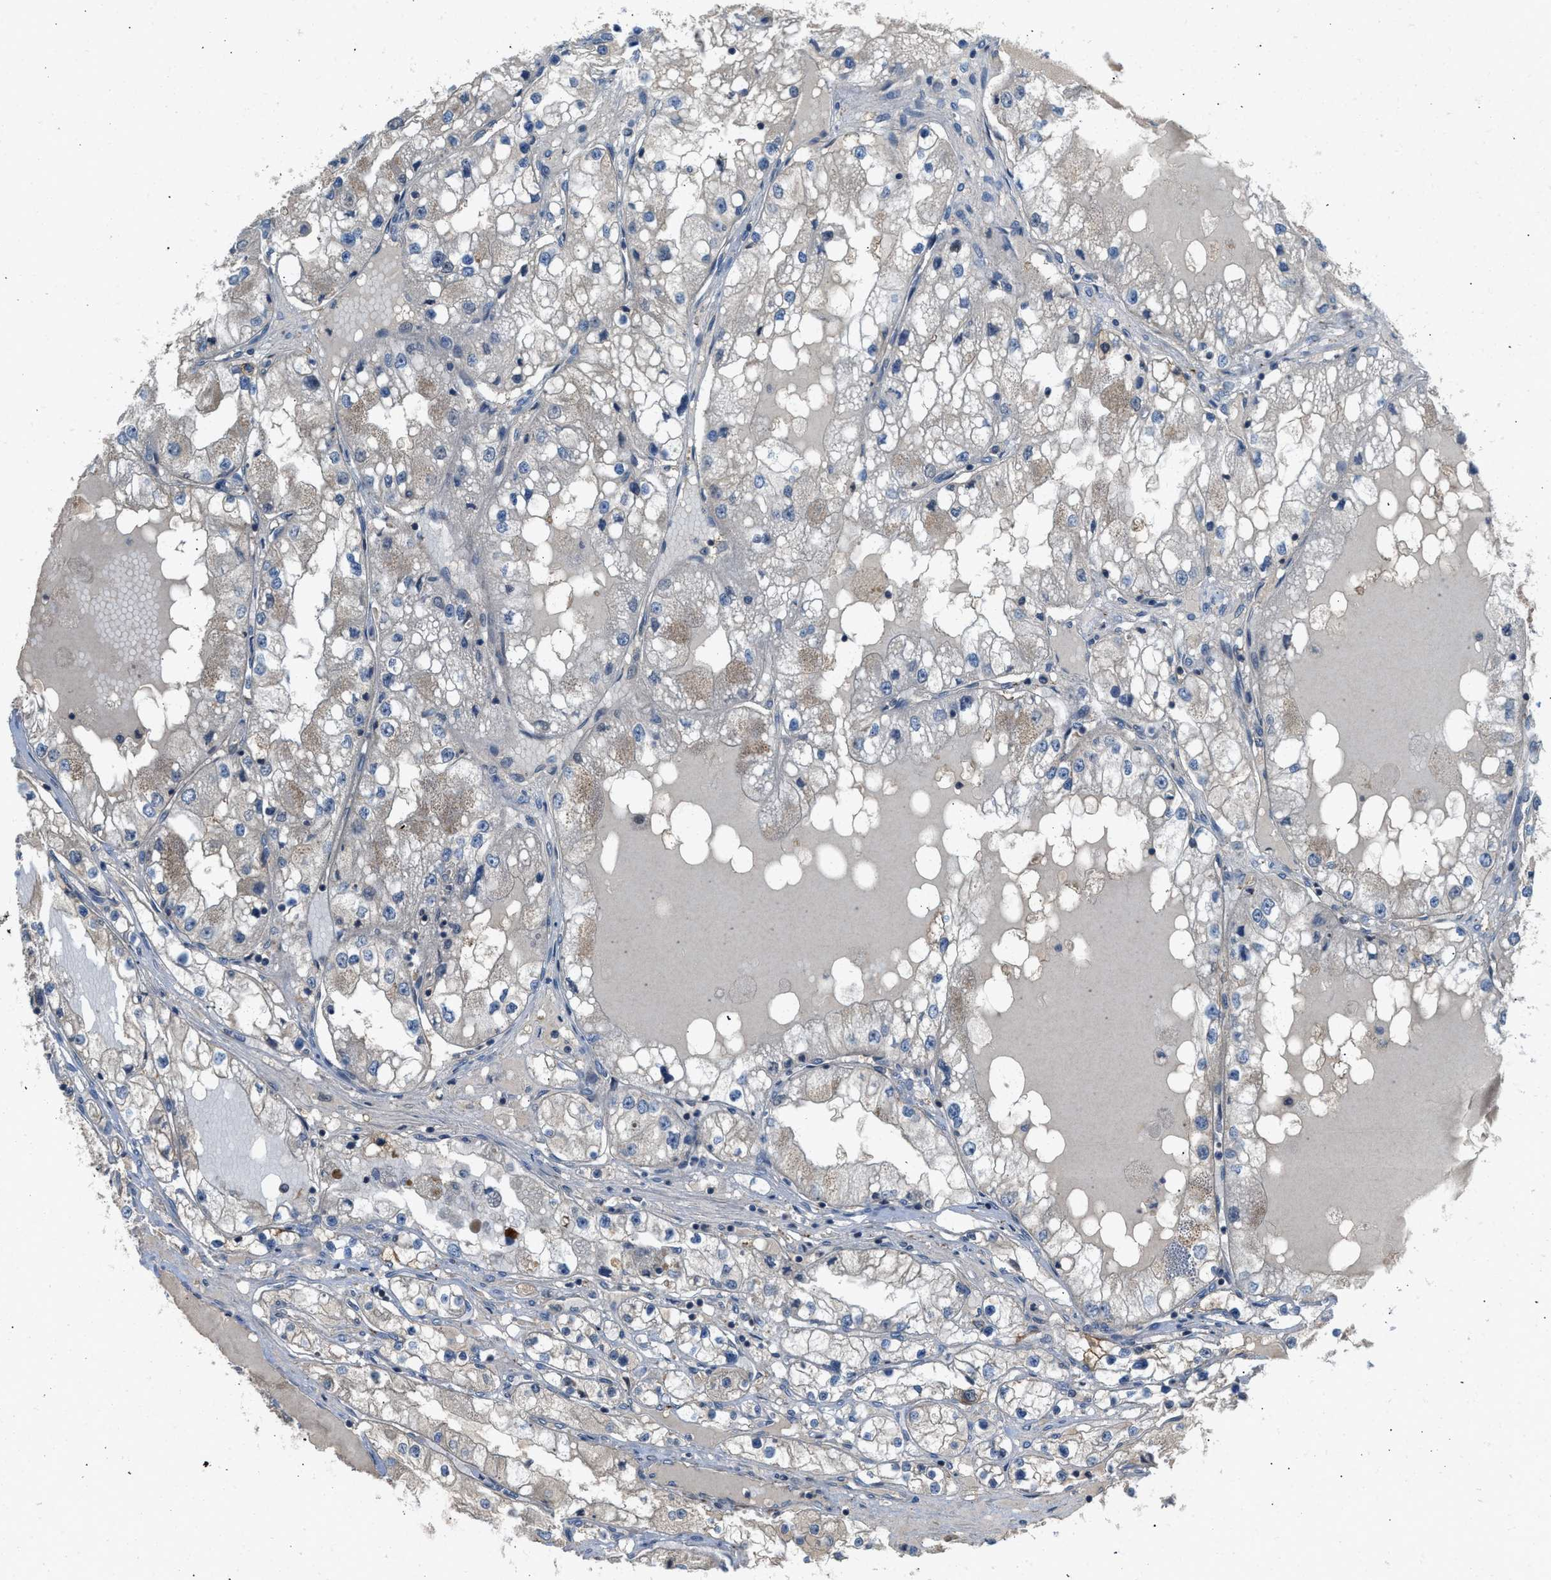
{"staining": {"intensity": "weak", "quantity": ">75%", "location": "cytoplasmic/membranous"}, "tissue": "renal cancer", "cell_type": "Tumor cells", "image_type": "cancer", "snomed": [{"axis": "morphology", "description": "Adenocarcinoma, NOS"}, {"axis": "topography", "description": "Kidney"}], "caption": "The photomicrograph shows a brown stain indicating the presence of a protein in the cytoplasmic/membranous of tumor cells in renal adenocarcinoma.", "gene": "SESN2", "patient": {"sex": "male", "age": 68}}